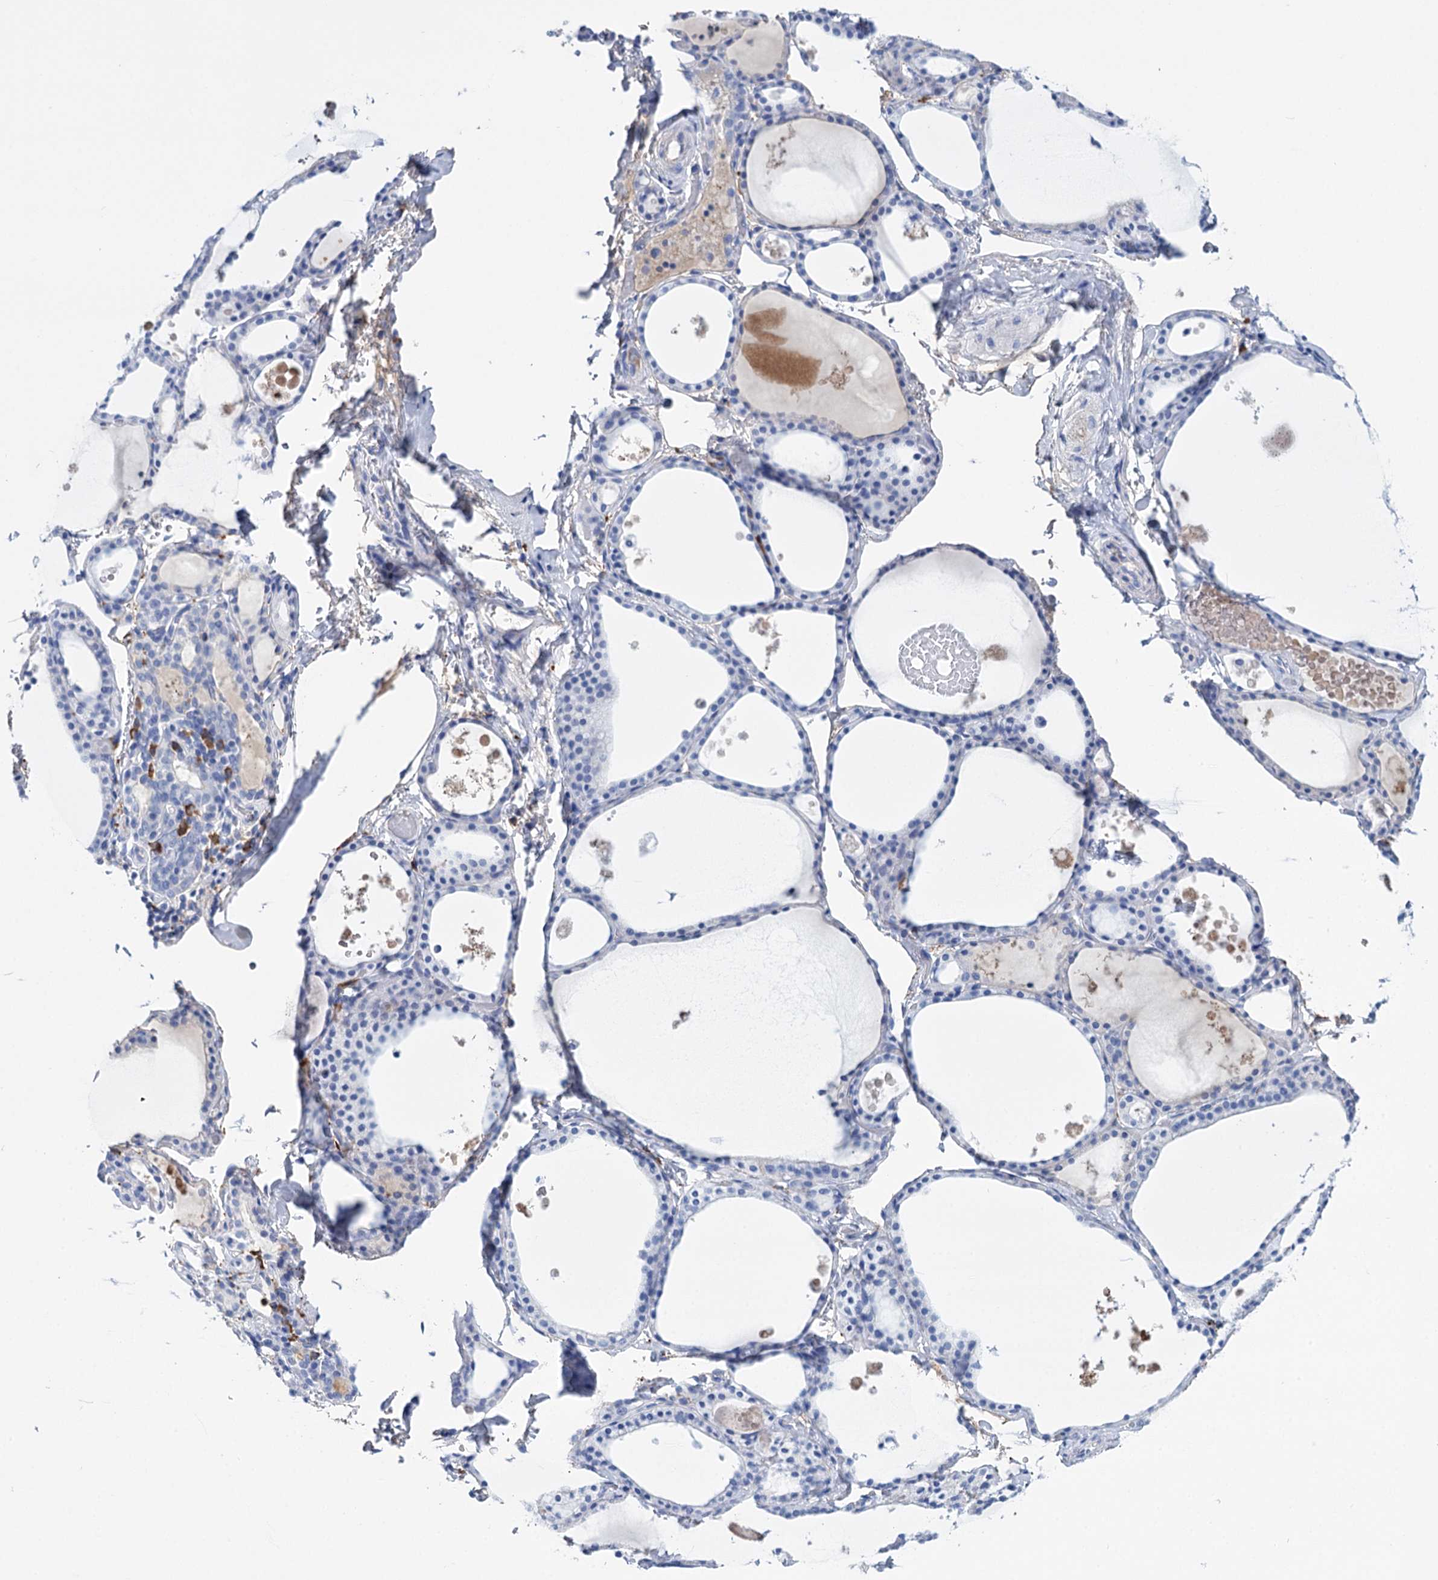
{"staining": {"intensity": "negative", "quantity": "none", "location": "none"}, "tissue": "thyroid gland", "cell_type": "Glandular cells", "image_type": "normal", "snomed": [{"axis": "morphology", "description": "Normal tissue, NOS"}, {"axis": "topography", "description": "Thyroid gland"}], "caption": "Immunohistochemical staining of normal human thyroid gland reveals no significant positivity in glandular cells.", "gene": "FBXW12", "patient": {"sex": "male", "age": 56}}